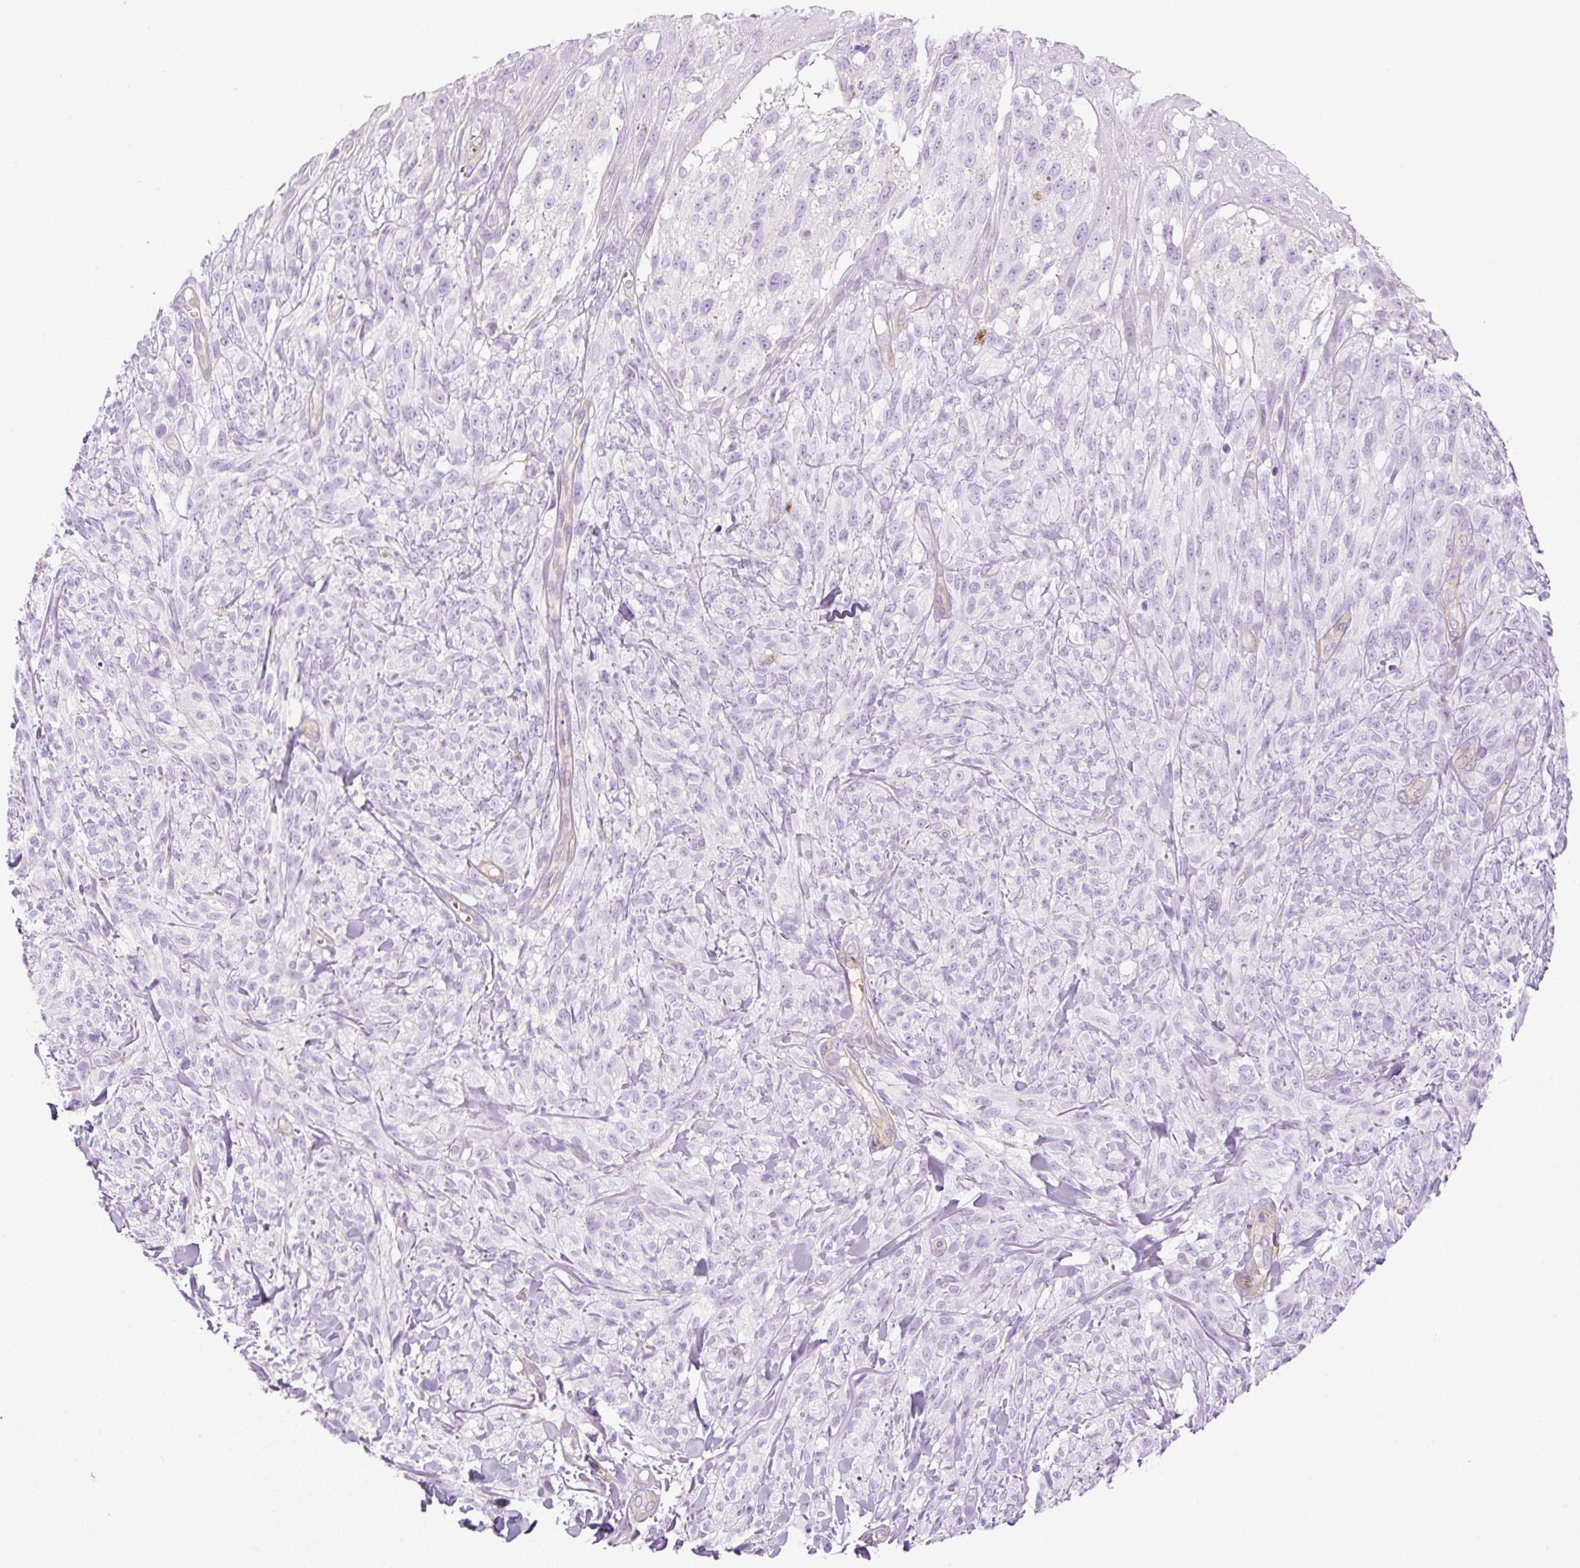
{"staining": {"intensity": "negative", "quantity": "none", "location": "none"}, "tissue": "melanoma", "cell_type": "Tumor cells", "image_type": "cancer", "snomed": [{"axis": "morphology", "description": "Malignant melanoma, NOS"}, {"axis": "topography", "description": "Skin of upper arm"}], "caption": "The photomicrograph demonstrates no staining of tumor cells in melanoma. Brightfield microscopy of IHC stained with DAB (3,3'-diaminobenzidine) (brown) and hematoxylin (blue), captured at high magnification.", "gene": "EHD3", "patient": {"sex": "female", "age": 65}}